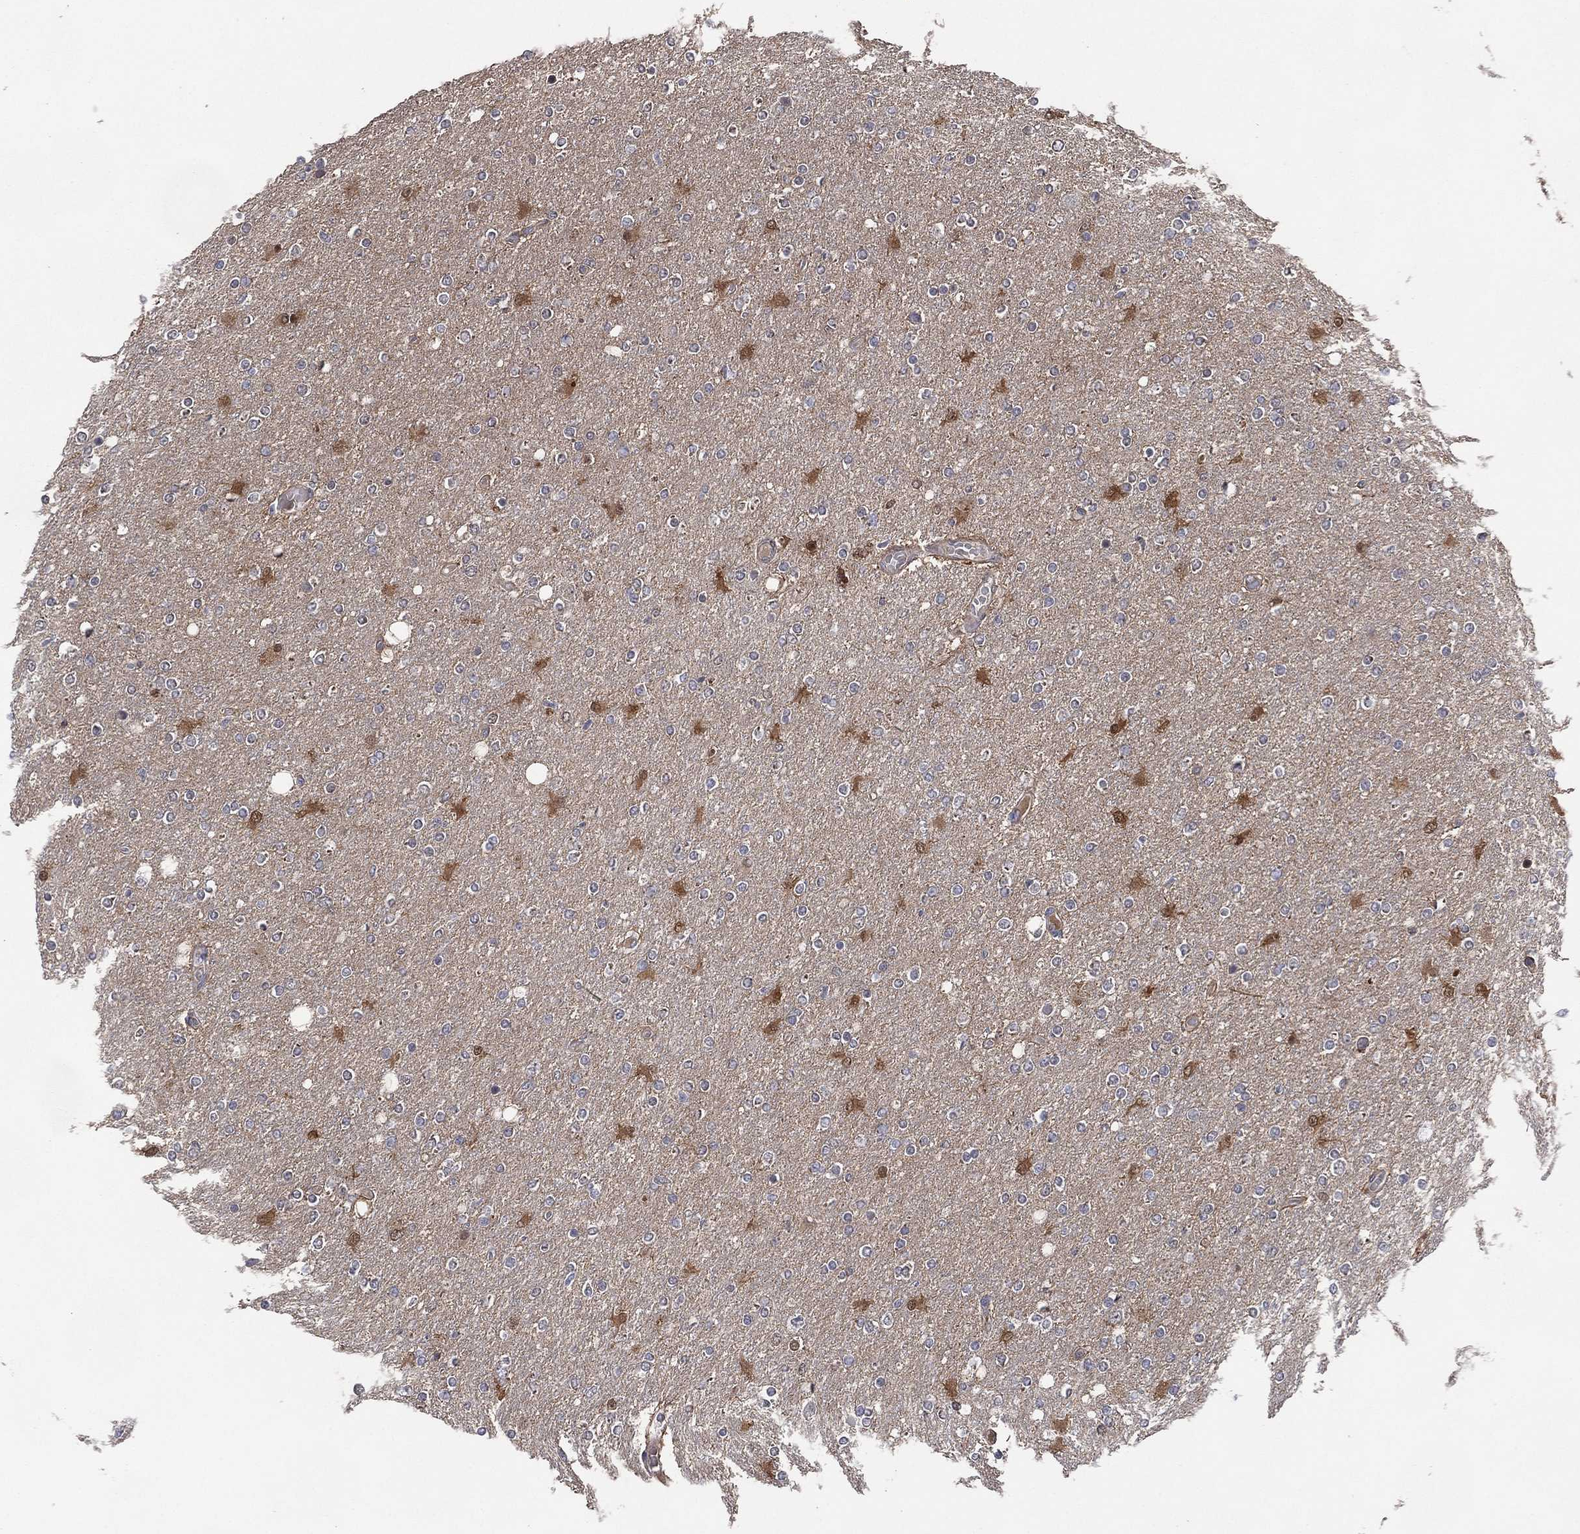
{"staining": {"intensity": "moderate", "quantity": "<25%", "location": "cytoplasmic/membranous"}, "tissue": "glioma", "cell_type": "Tumor cells", "image_type": "cancer", "snomed": [{"axis": "morphology", "description": "Glioma, malignant, High grade"}, {"axis": "topography", "description": "Cerebral cortex"}], "caption": "Protein staining demonstrates moderate cytoplasmic/membranous staining in approximately <25% of tumor cells in glioma.", "gene": "AK1", "patient": {"sex": "male", "age": 70}}